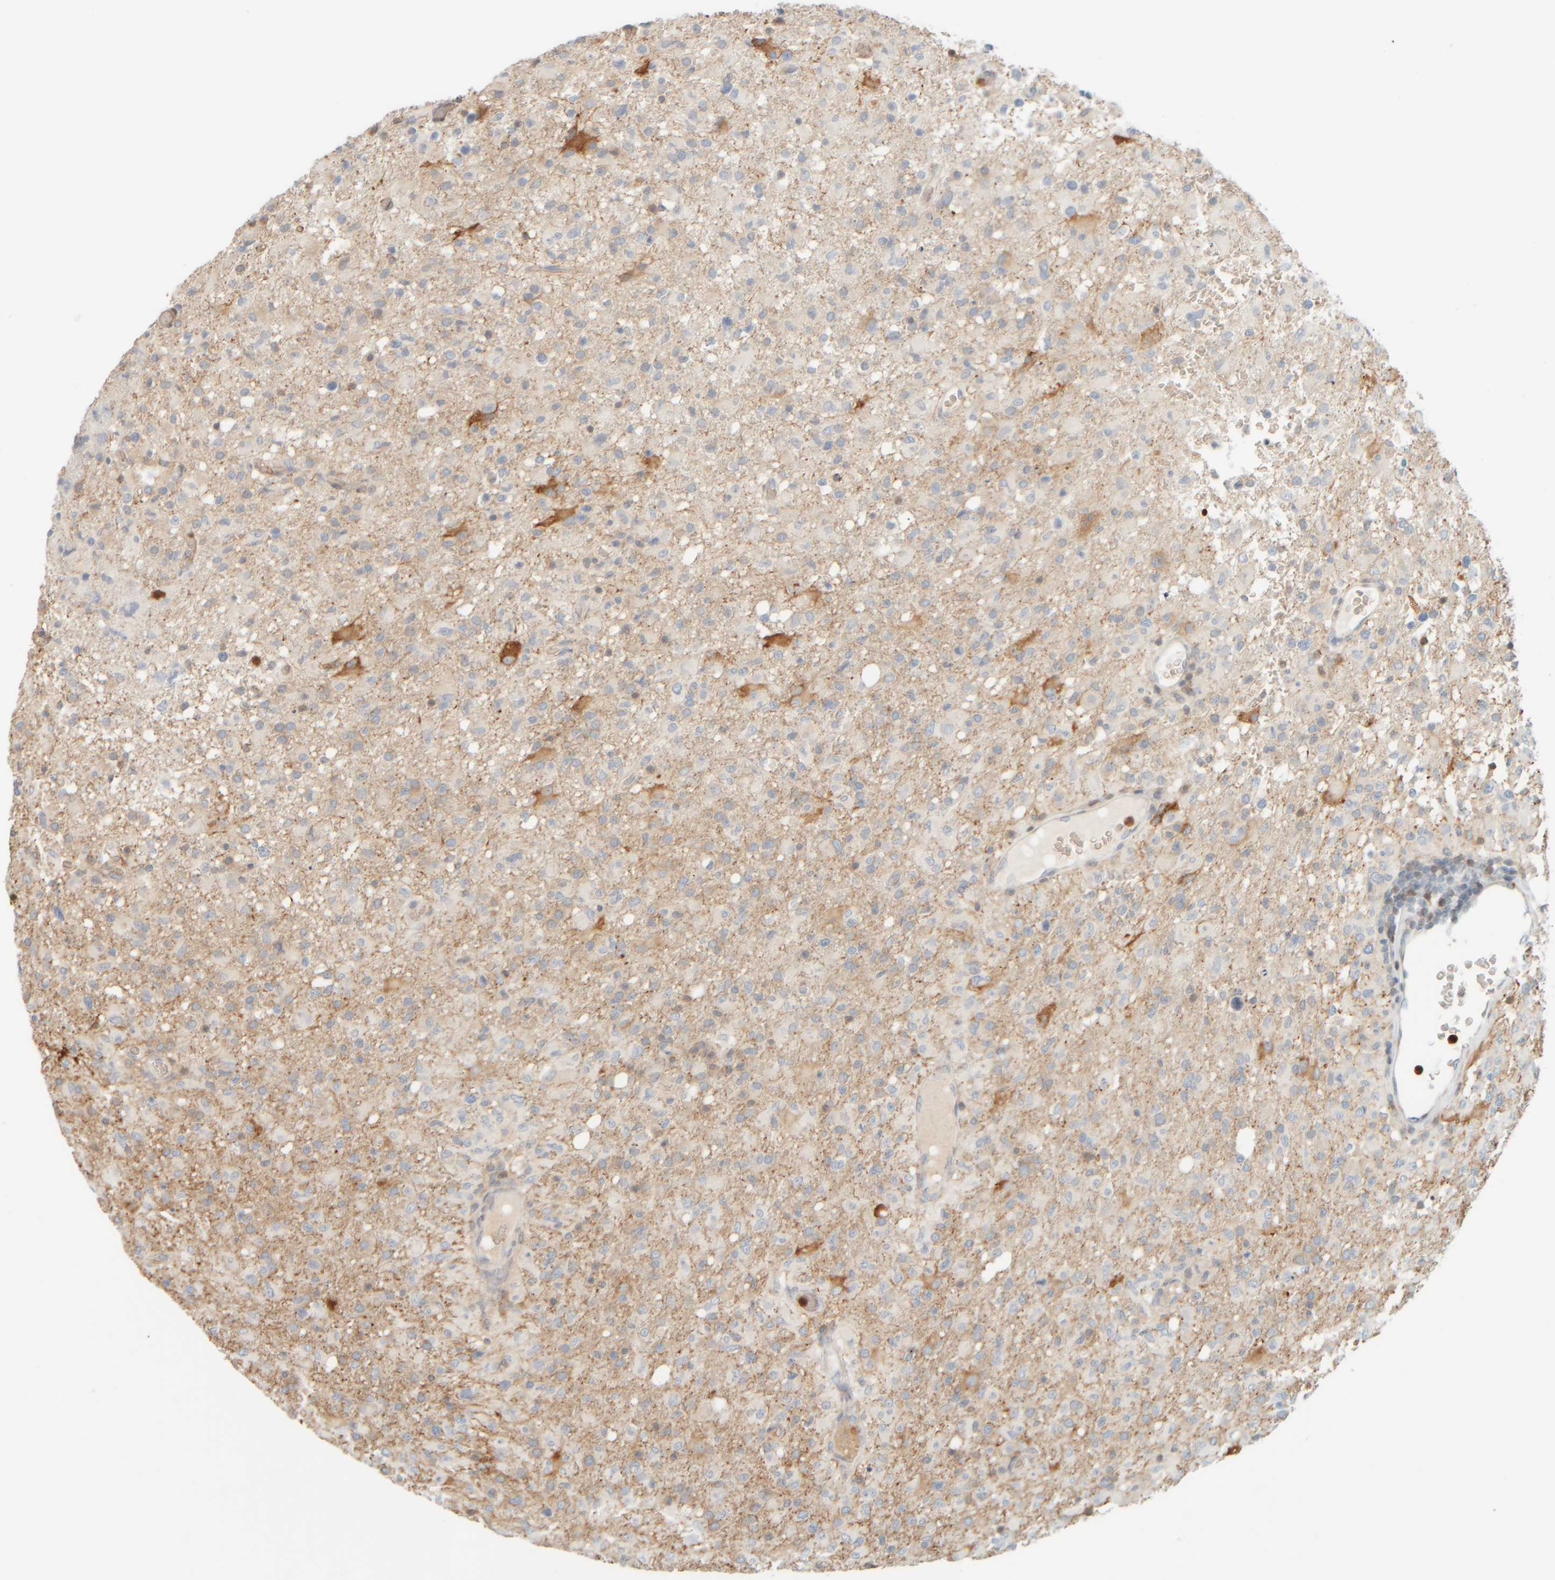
{"staining": {"intensity": "weak", "quantity": "<25%", "location": "cytoplasmic/membranous"}, "tissue": "glioma", "cell_type": "Tumor cells", "image_type": "cancer", "snomed": [{"axis": "morphology", "description": "Glioma, malignant, High grade"}, {"axis": "topography", "description": "Brain"}], "caption": "The micrograph reveals no staining of tumor cells in malignant glioma (high-grade).", "gene": "PTGES3L-AARSD1", "patient": {"sex": "female", "age": 57}}